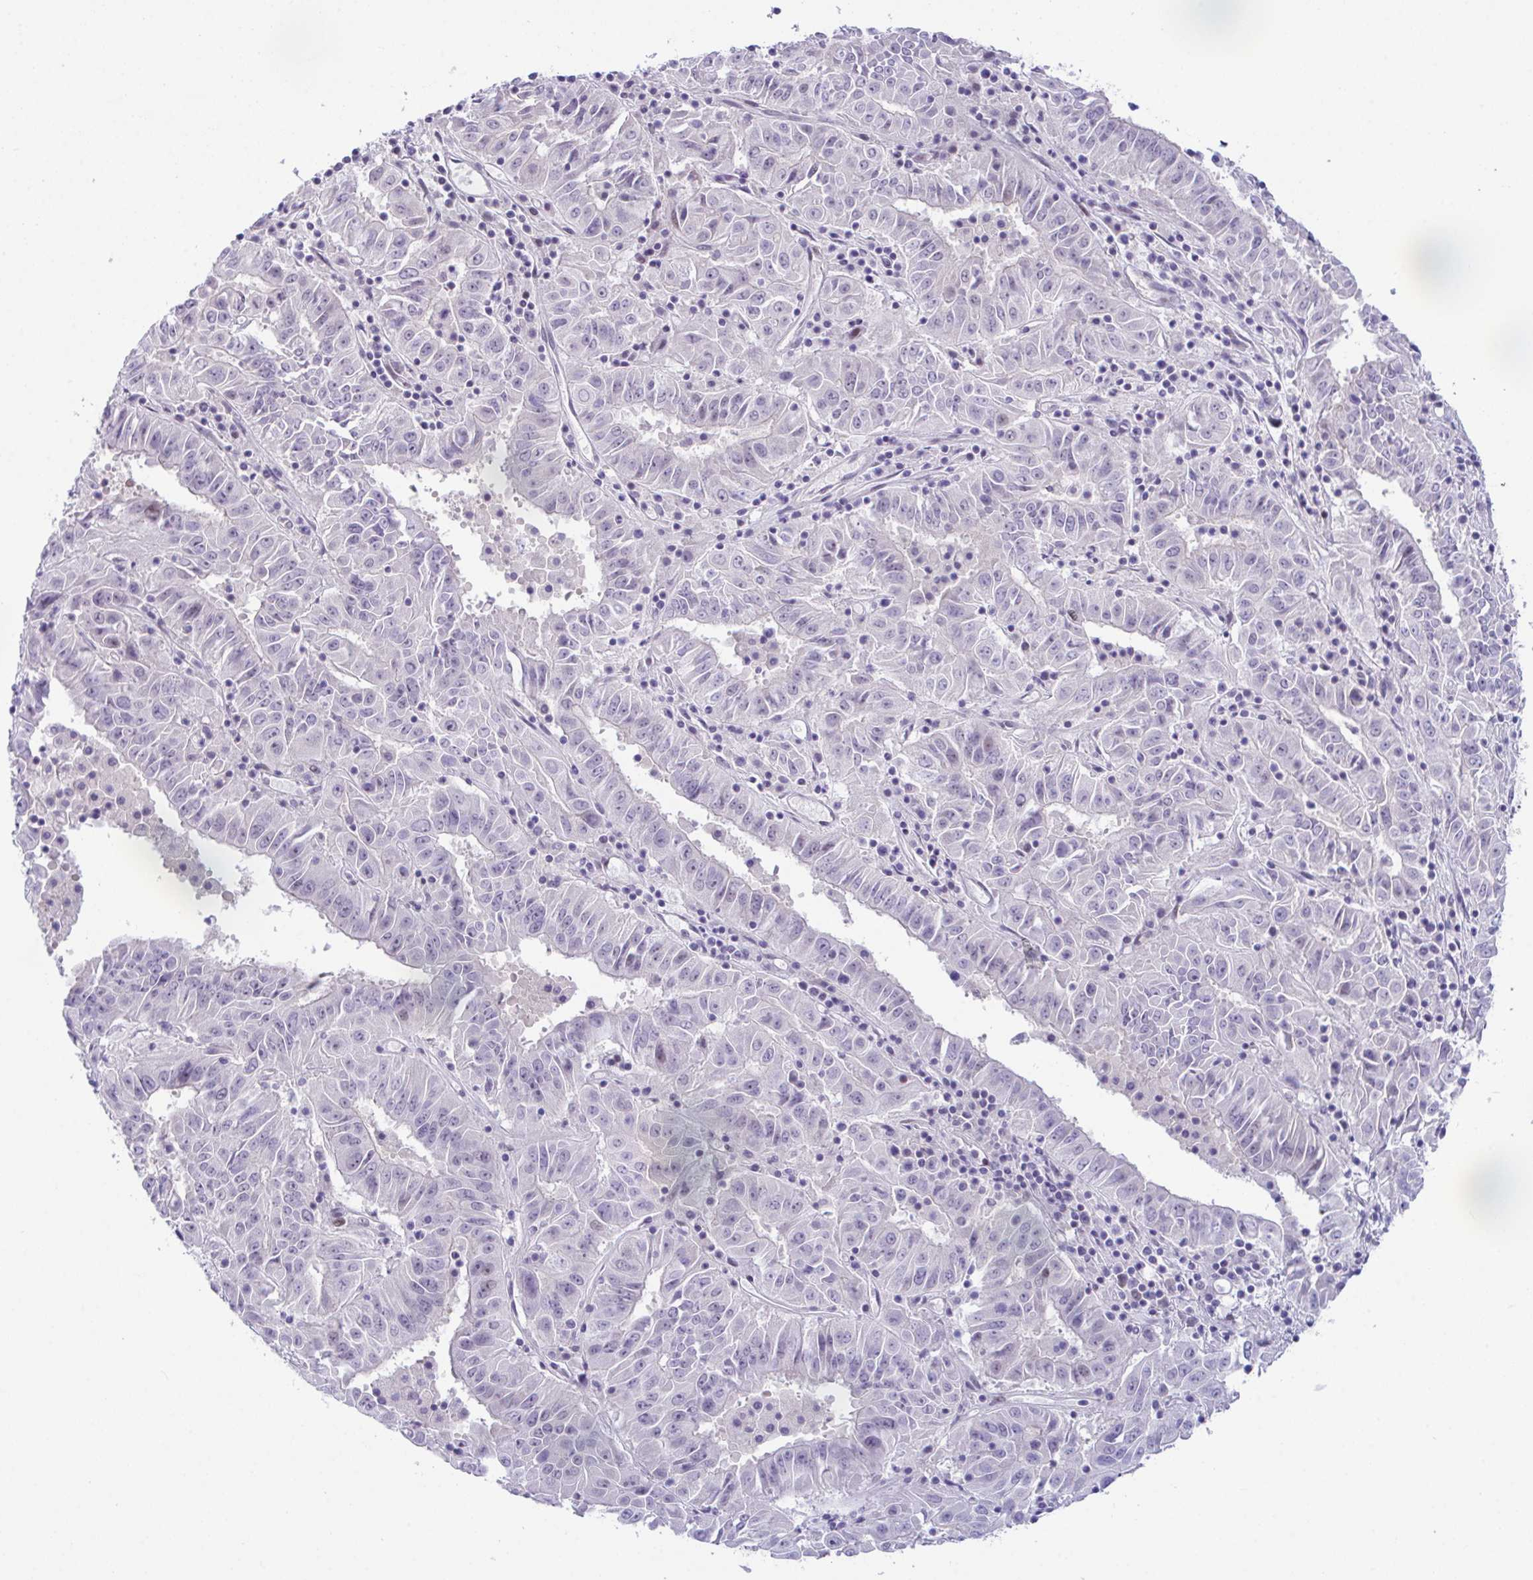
{"staining": {"intensity": "negative", "quantity": "none", "location": "none"}, "tissue": "pancreatic cancer", "cell_type": "Tumor cells", "image_type": "cancer", "snomed": [{"axis": "morphology", "description": "Adenocarcinoma, NOS"}, {"axis": "topography", "description": "Pancreas"}], "caption": "High power microscopy micrograph of an immunohistochemistry (IHC) micrograph of adenocarcinoma (pancreatic), revealing no significant positivity in tumor cells.", "gene": "USP35", "patient": {"sex": "male", "age": 63}}